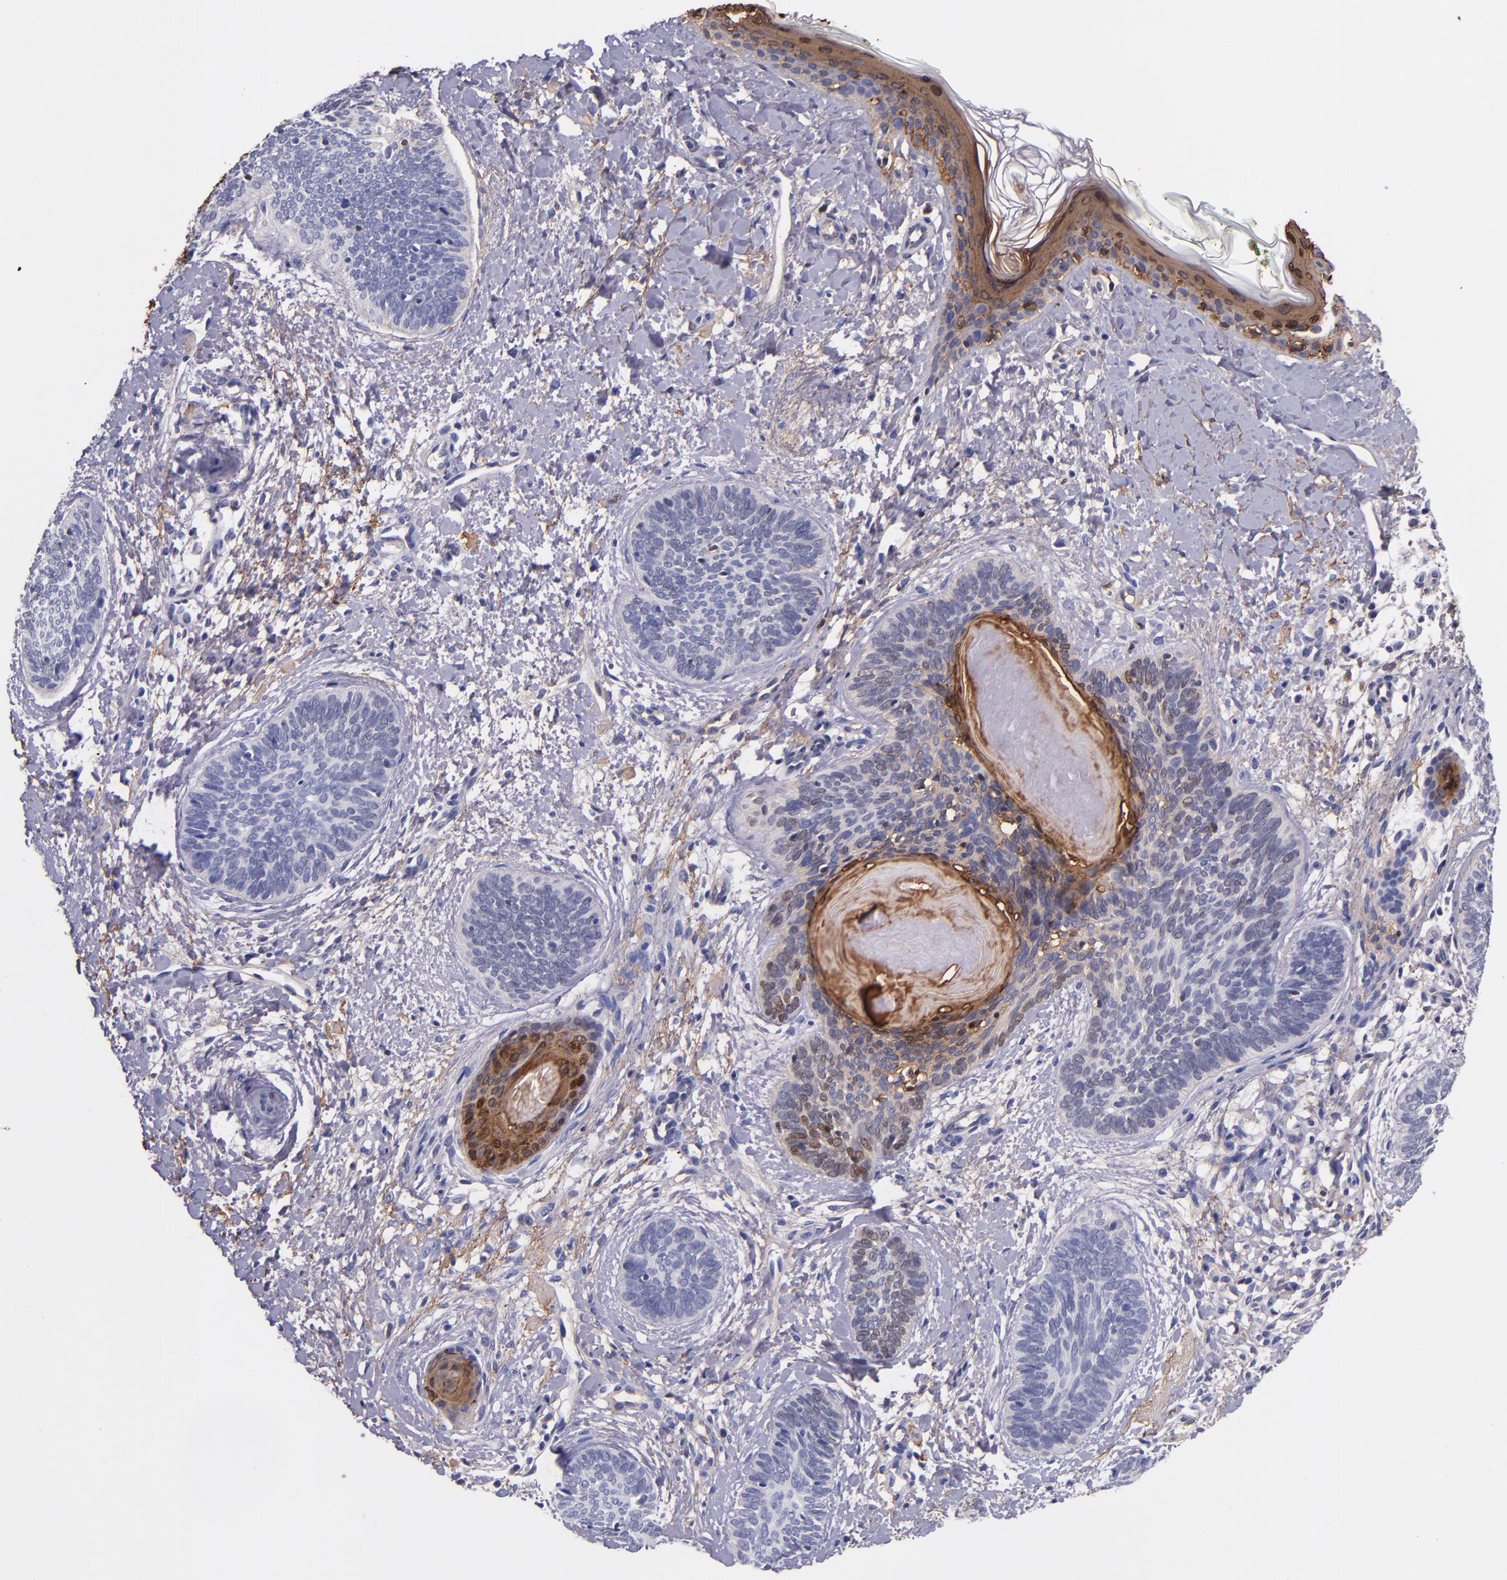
{"staining": {"intensity": "negative", "quantity": "none", "location": "none"}, "tissue": "skin cancer", "cell_type": "Tumor cells", "image_type": "cancer", "snomed": [{"axis": "morphology", "description": "Basal cell carcinoma"}, {"axis": "topography", "description": "Skin"}], "caption": "Tumor cells show no significant staining in basal cell carcinoma (skin).", "gene": "IVL", "patient": {"sex": "female", "age": 81}}